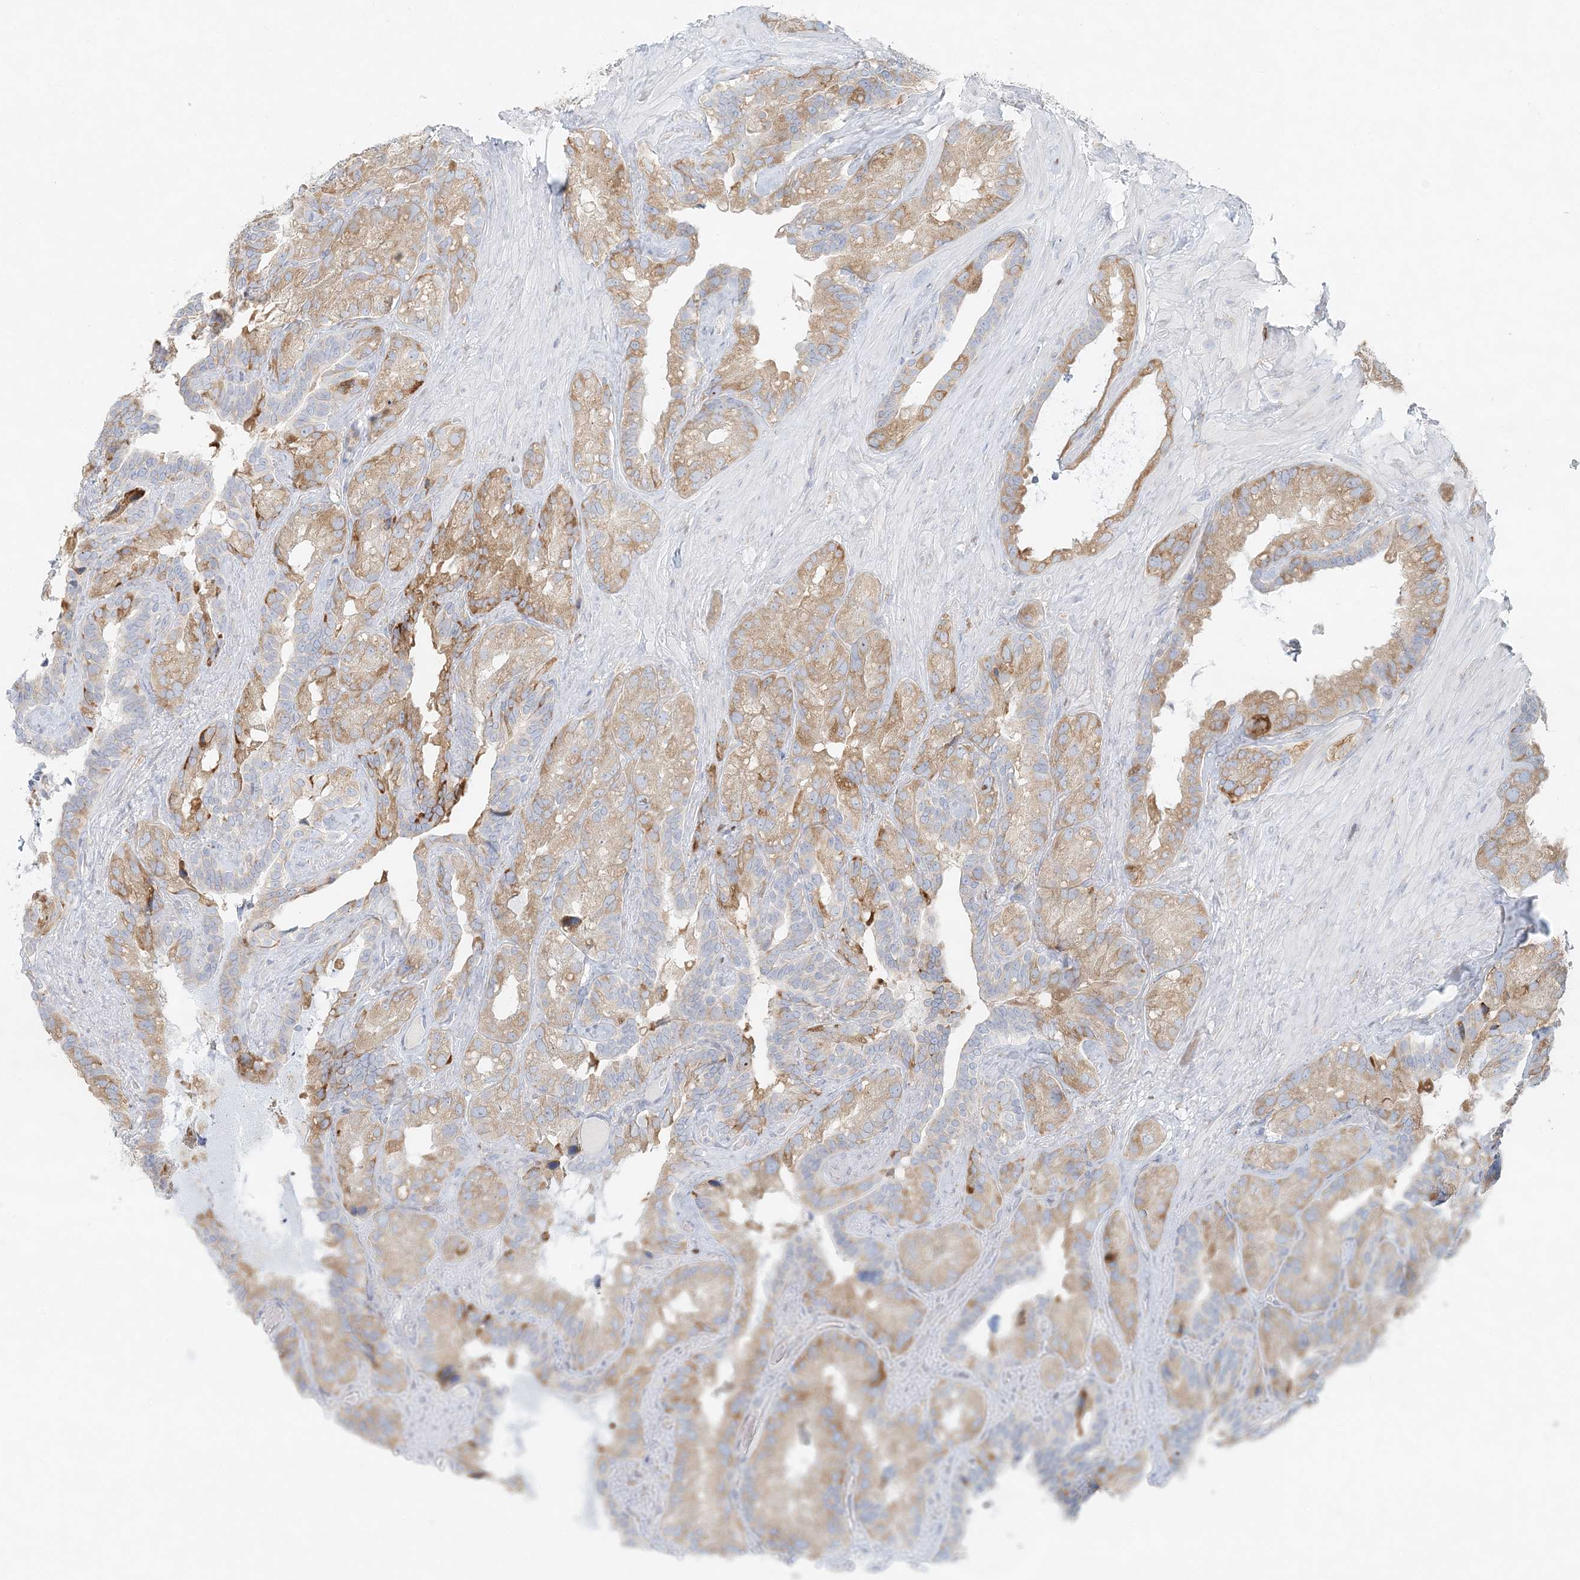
{"staining": {"intensity": "moderate", "quantity": "25%-75%", "location": "cytoplasmic/membranous"}, "tissue": "seminal vesicle", "cell_type": "Glandular cells", "image_type": "normal", "snomed": [{"axis": "morphology", "description": "Normal tissue, NOS"}, {"axis": "topography", "description": "Prostate"}, {"axis": "topography", "description": "Seminal veicle"}], "caption": "Immunohistochemical staining of unremarkable human seminal vesicle reveals 25%-75% levels of moderate cytoplasmic/membranous protein staining in approximately 25%-75% of glandular cells. (DAB (3,3'-diaminobenzidine) = brown stain, brightfield microscopy at high magnification).", "gene": "STK11IP", "patient": {"sex": "male", "age": 68}}